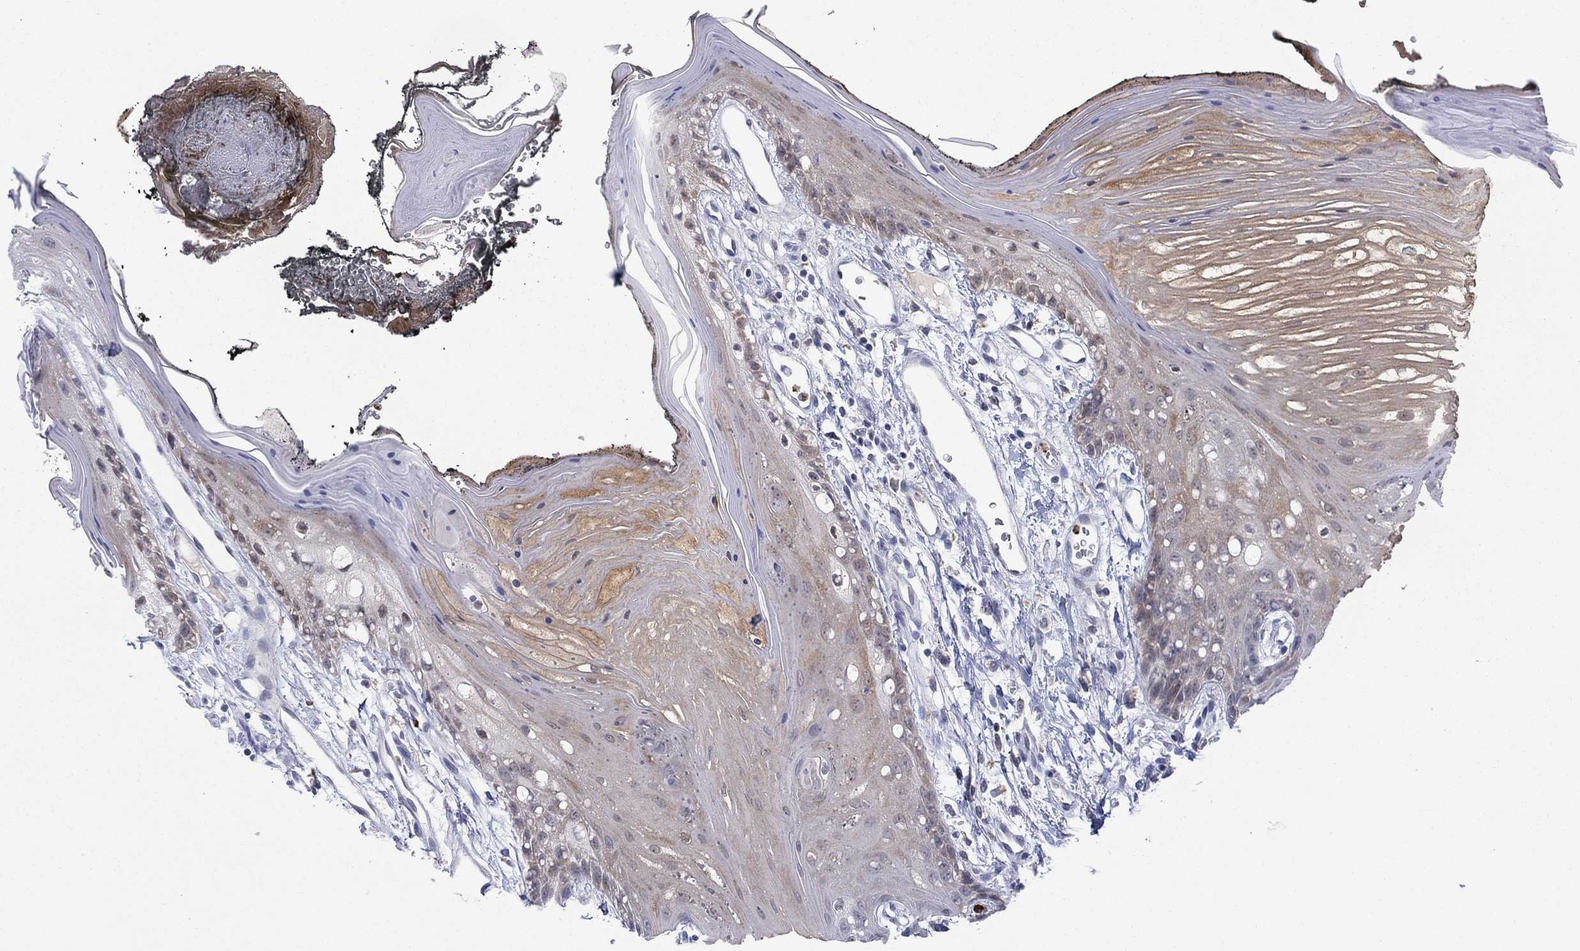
{"staining": {"intensity": "weak", "quantity": ">75%", "location": "cytoplasmic/membranous"}, "tissue": "oral mucosa", "cell_type": "Squamous epithelial cells", "image_type": "normal", "snomed": [{"axis": "morphology", "description": "Normal tissue, NOS"}, {"axis": "morphology", "description": "Squamous cell carcinoma, NOS"}, {"axis": "topography", "description": "Oral tissue"}, {"axis": "topography", "description": "Head-Neck"}], "caption": "IHC histopathology image of unremarkable oral mucosa: oral mucosa stained using immunohistochemistry exhibits low levels of weak protein expression localized specifically in the cytoplasmic/membranous of squamous epithelial cells, appearing as a cytoplasmic/membranous brown color.", "gene": "MTRFR", "patient": {"sex": "male", "age": 65}}